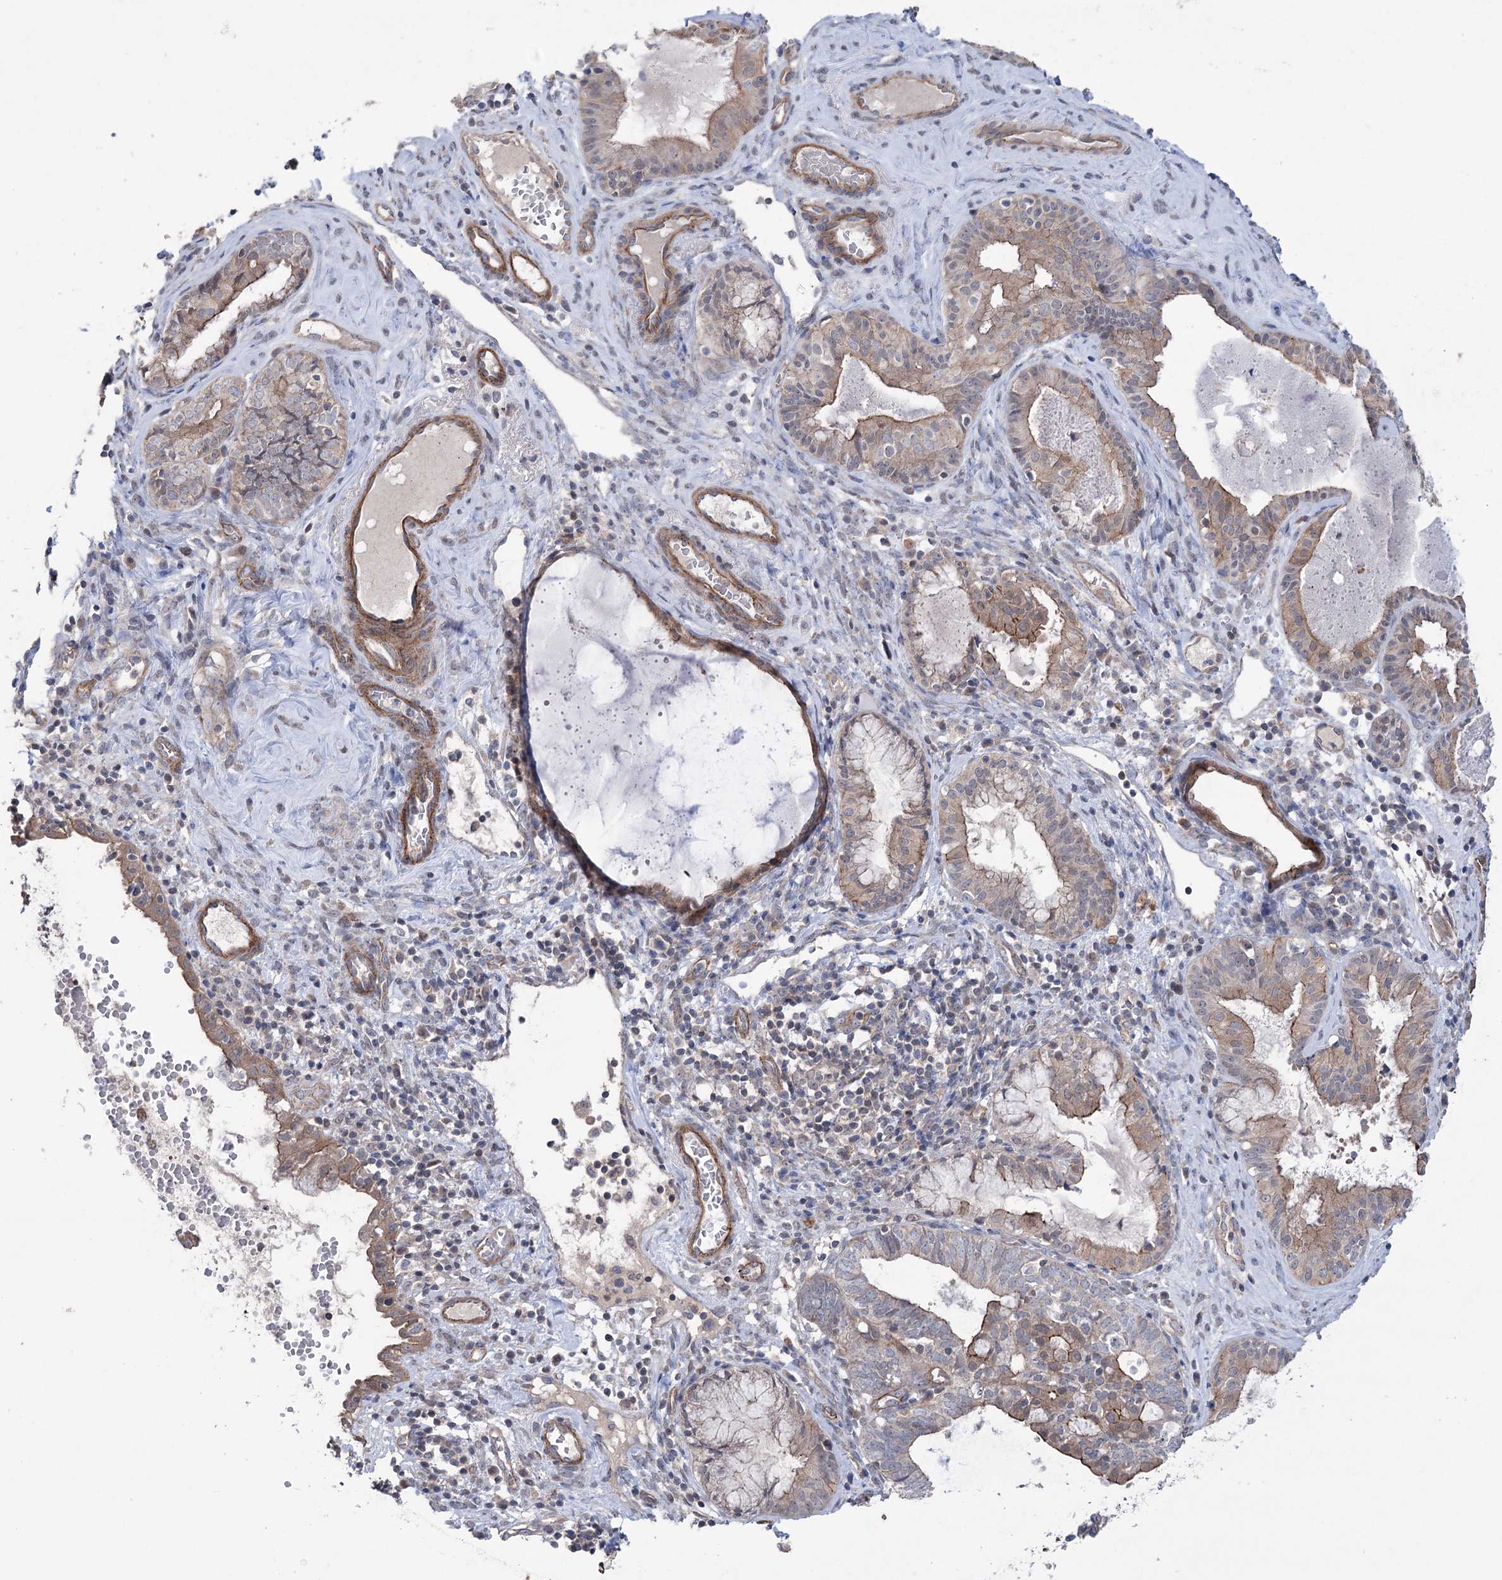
{"staining": {"intensity": "weak", "quantity": "25%-75%", "location": "cytoplasmic/membranous"}, "tissue": "endometrial cancer", "cell_type": "Tumor cells", "image_type": "cancer", "snomed": [{"axis": "morphology", "description": "Adenocarcinoma, NOS"}, {"axis": "topography", "description": "Endometrium"}], "caption": "Protein staining shows weak cytoplasmic/membranous staining in approximately 25%-75% of tumor cells in adenocarcinoma (endometrial). Immunohistochemistry (ihc) stains the protein in brown and the nuclei are stained blue.", "gene": "TRIM71", "patient": {"sex": "female", "age": 79}}